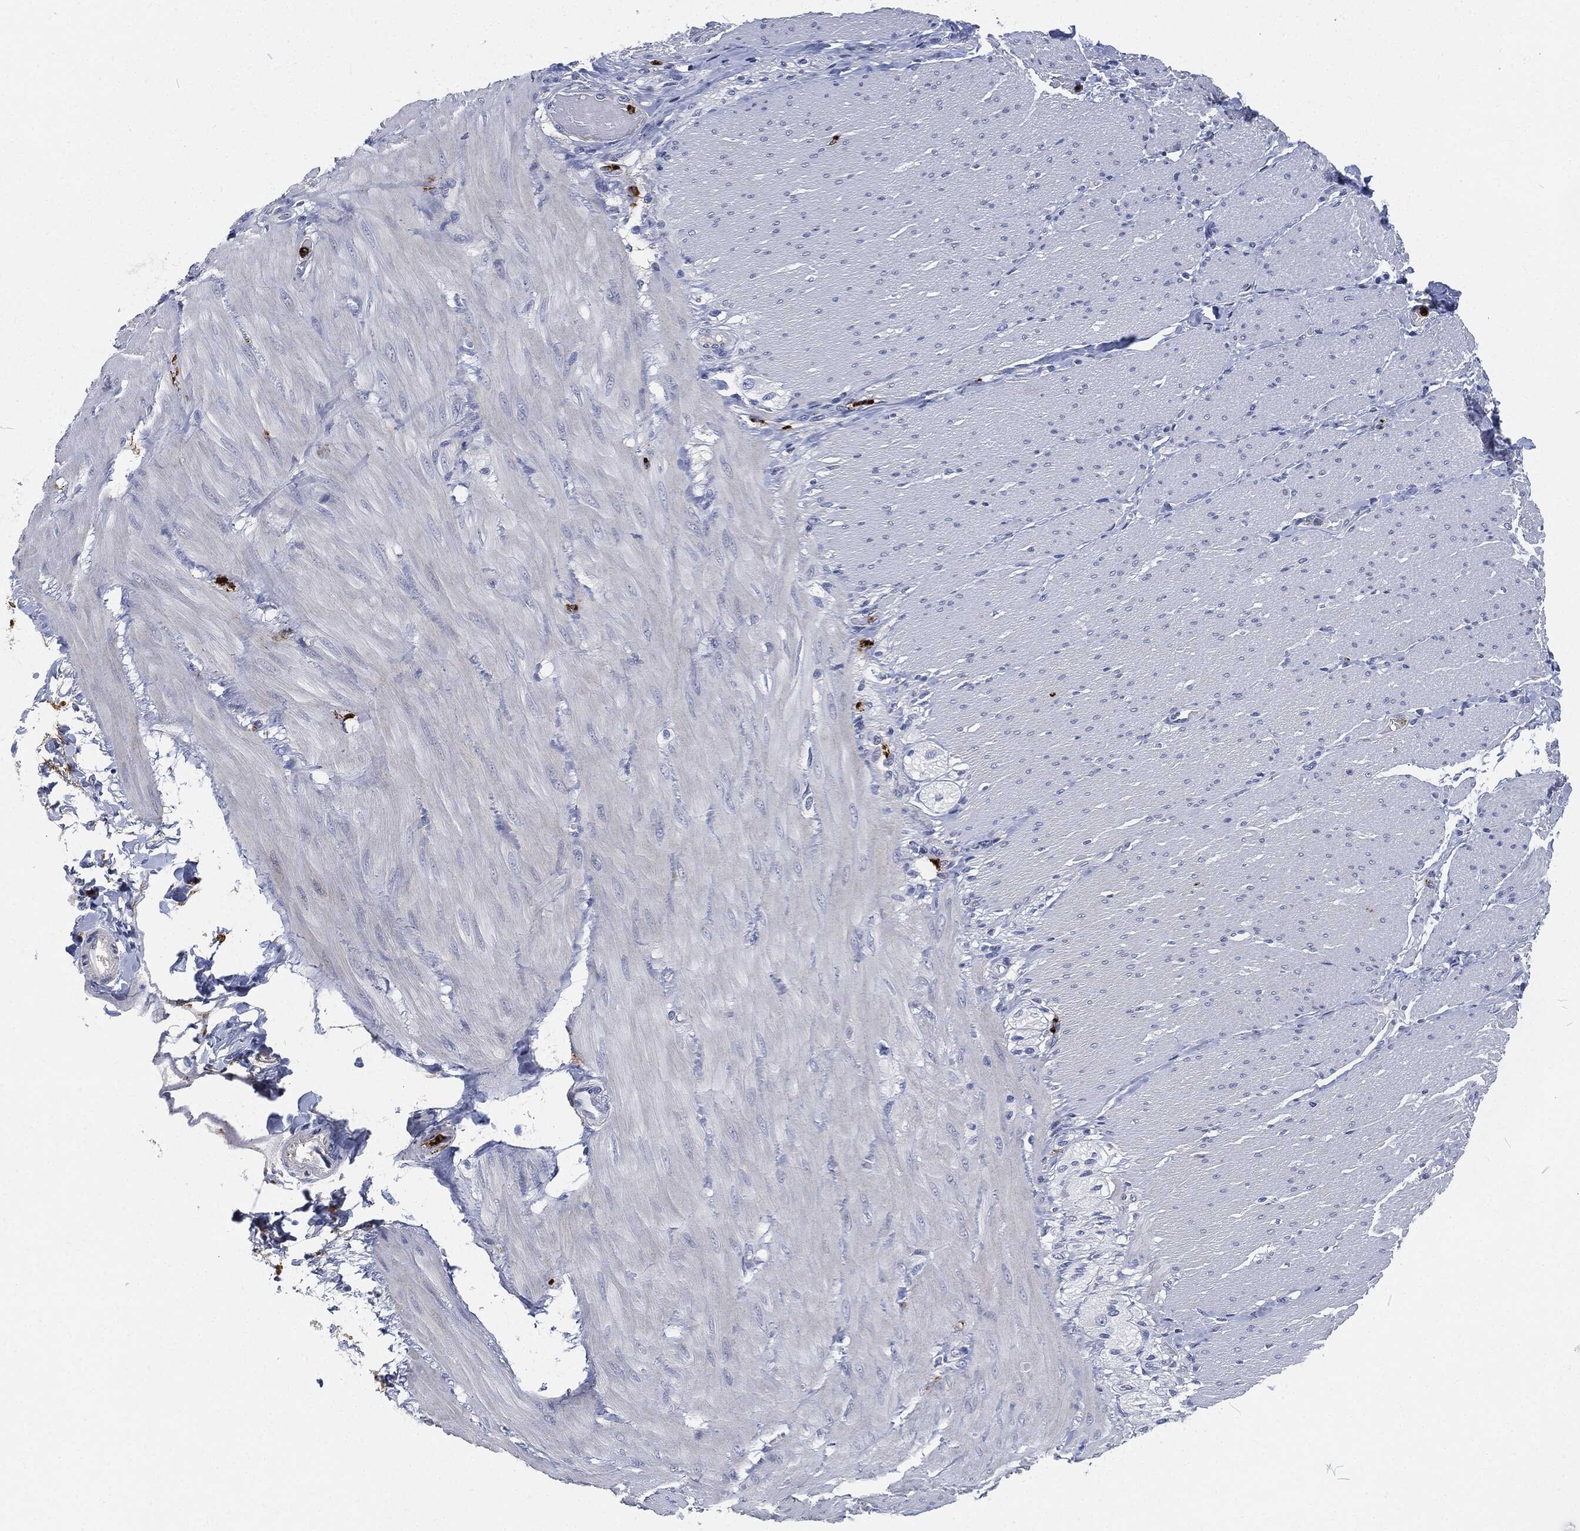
{"staining": {"intensity": "negative", "quantity": "none", "location": "none"}, "tissue": "soft tissue", "cell_type": "Fibroblasts", "image_type": "normal", "snomed": [{"axis": "morphology", "description": "Normal tissue, NOS"}, {"axis": "topography", "description": "Smooth muscle"}, {"axis": "topography", "description": "Duodenum"}, {"axis": "topography", "description": "Peripheral nerve tissue"}], "caption": "IHC image of benign soft tissue: soft tissue stained with DAB exhibits no significant protein expression in fibroblasts. The staining is performed using DAB (3,3'-diaminobenzidine) brown chromogen with nuclei counter-stained in using hematoxylin.", "gene": "MPO", "patient": {"sex": "female", "age": 61}}